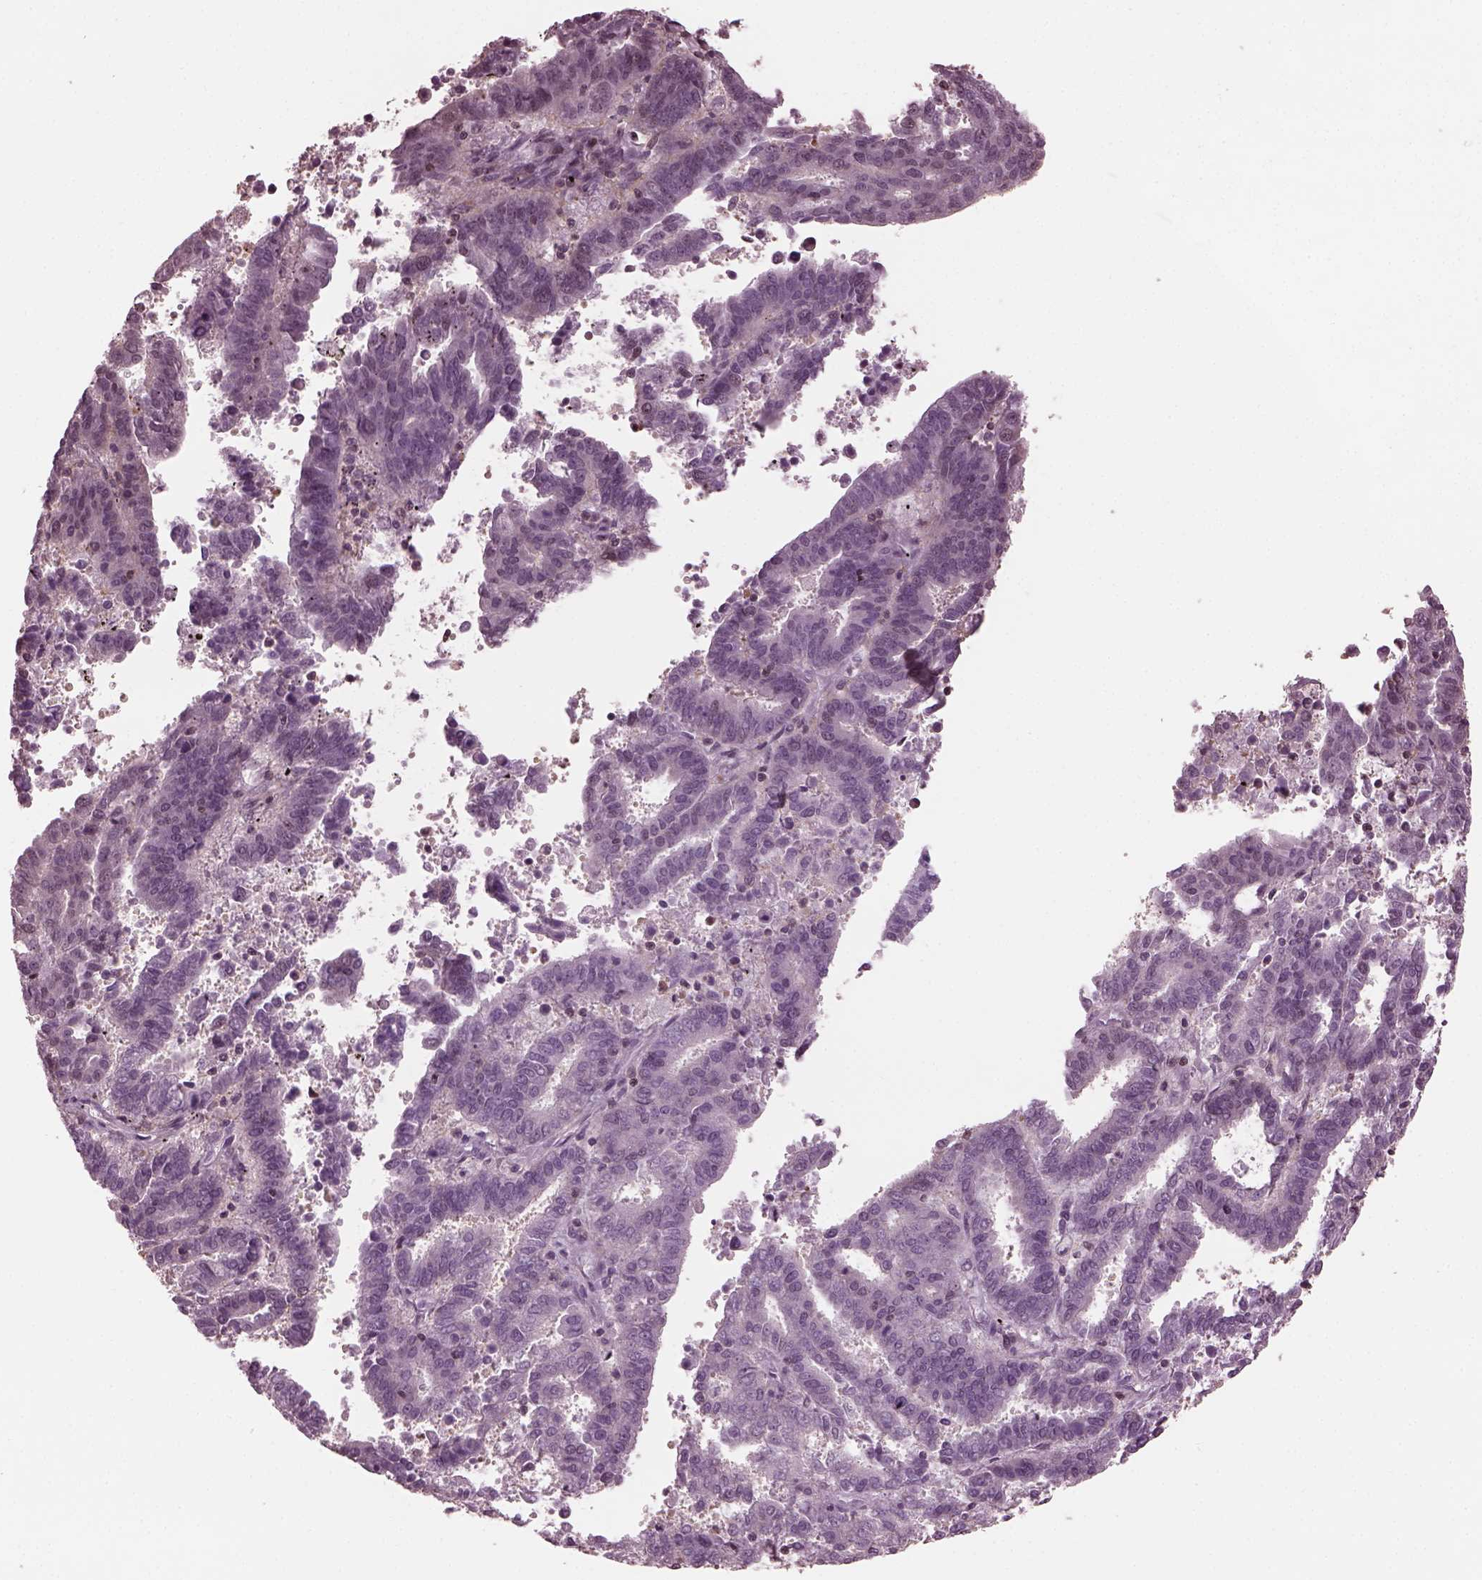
{"staining": {"intensity": "negative", "quantity": "none", "location": "none"}, "tissue": "endometrial cancer", "cell_type": "Tumor cells", "image_type": "cancer", "snomed": [{"axis": "morphology", "description": "Adenocarcinoma, NOS"}, {"axis": "topography", "description": "Uterus"}], "caption": "Adenocarcinoma (endometrial) was stained to show a protein in brown. There is no significant positivity in tumor cells.", "gene": "BFSP1", "patient": {"sex": "female", "age": 83}}